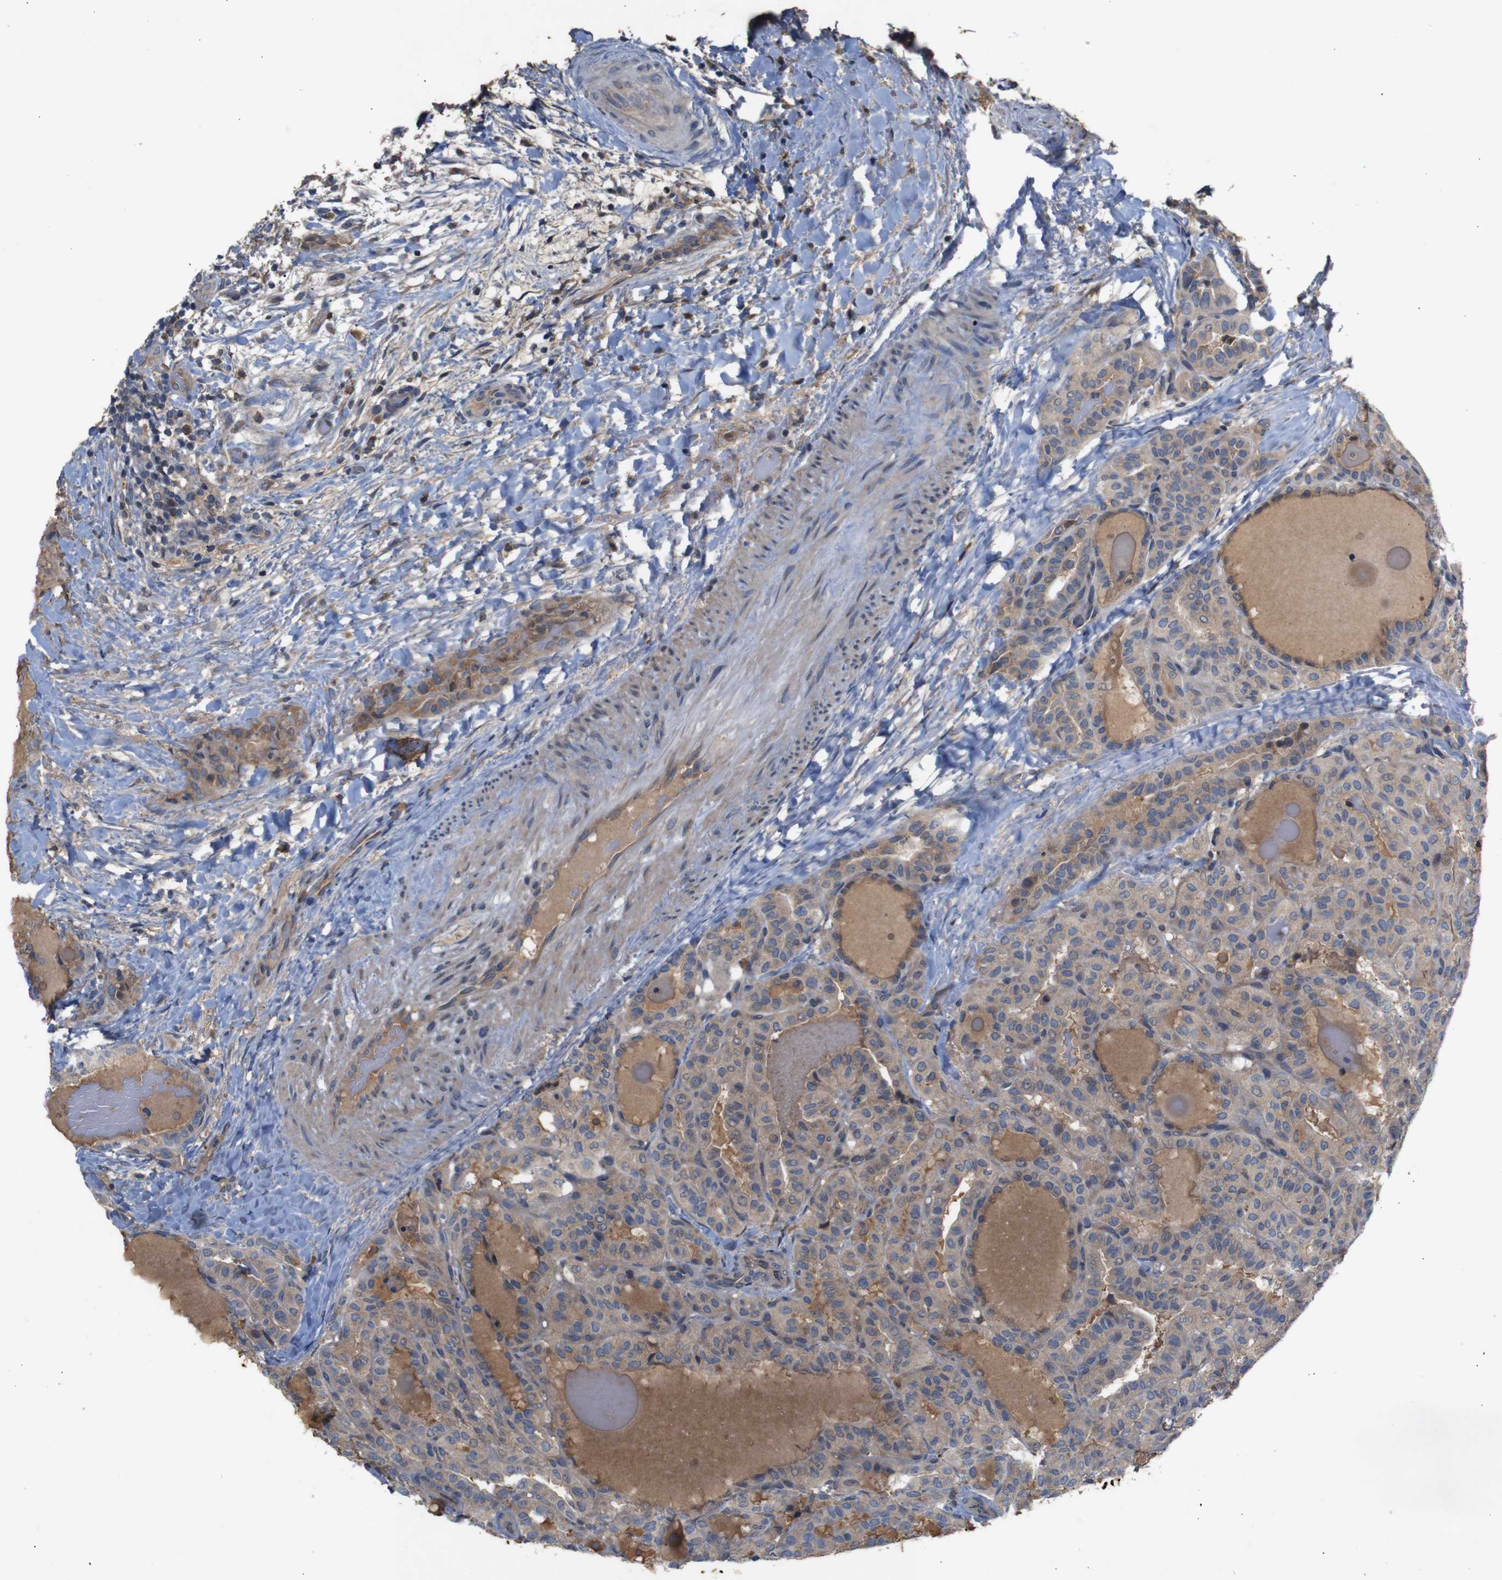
{"staining": {"intensity": "weak", "quantity": ">75%", "location": "cytoplasmic/membranous"}, "tissue": "thyroid cancer", "cell_type": "Tumor cells", "image_type": "cancer", "snomed": [{"axis": "morphology", "description": "Papillary adenocarcinoma, NOS"}, {"axis": "topography", "description": "Thyroid gland"}], "caption": "Tumor cells reveal low levels of weak cytoplasmic/membranous positivity in approximately >75% of cells in papillary adenocarcinoma (thyroid).", "gene": "PTPN1", "patient": {"sex": "male", "age": 77}}